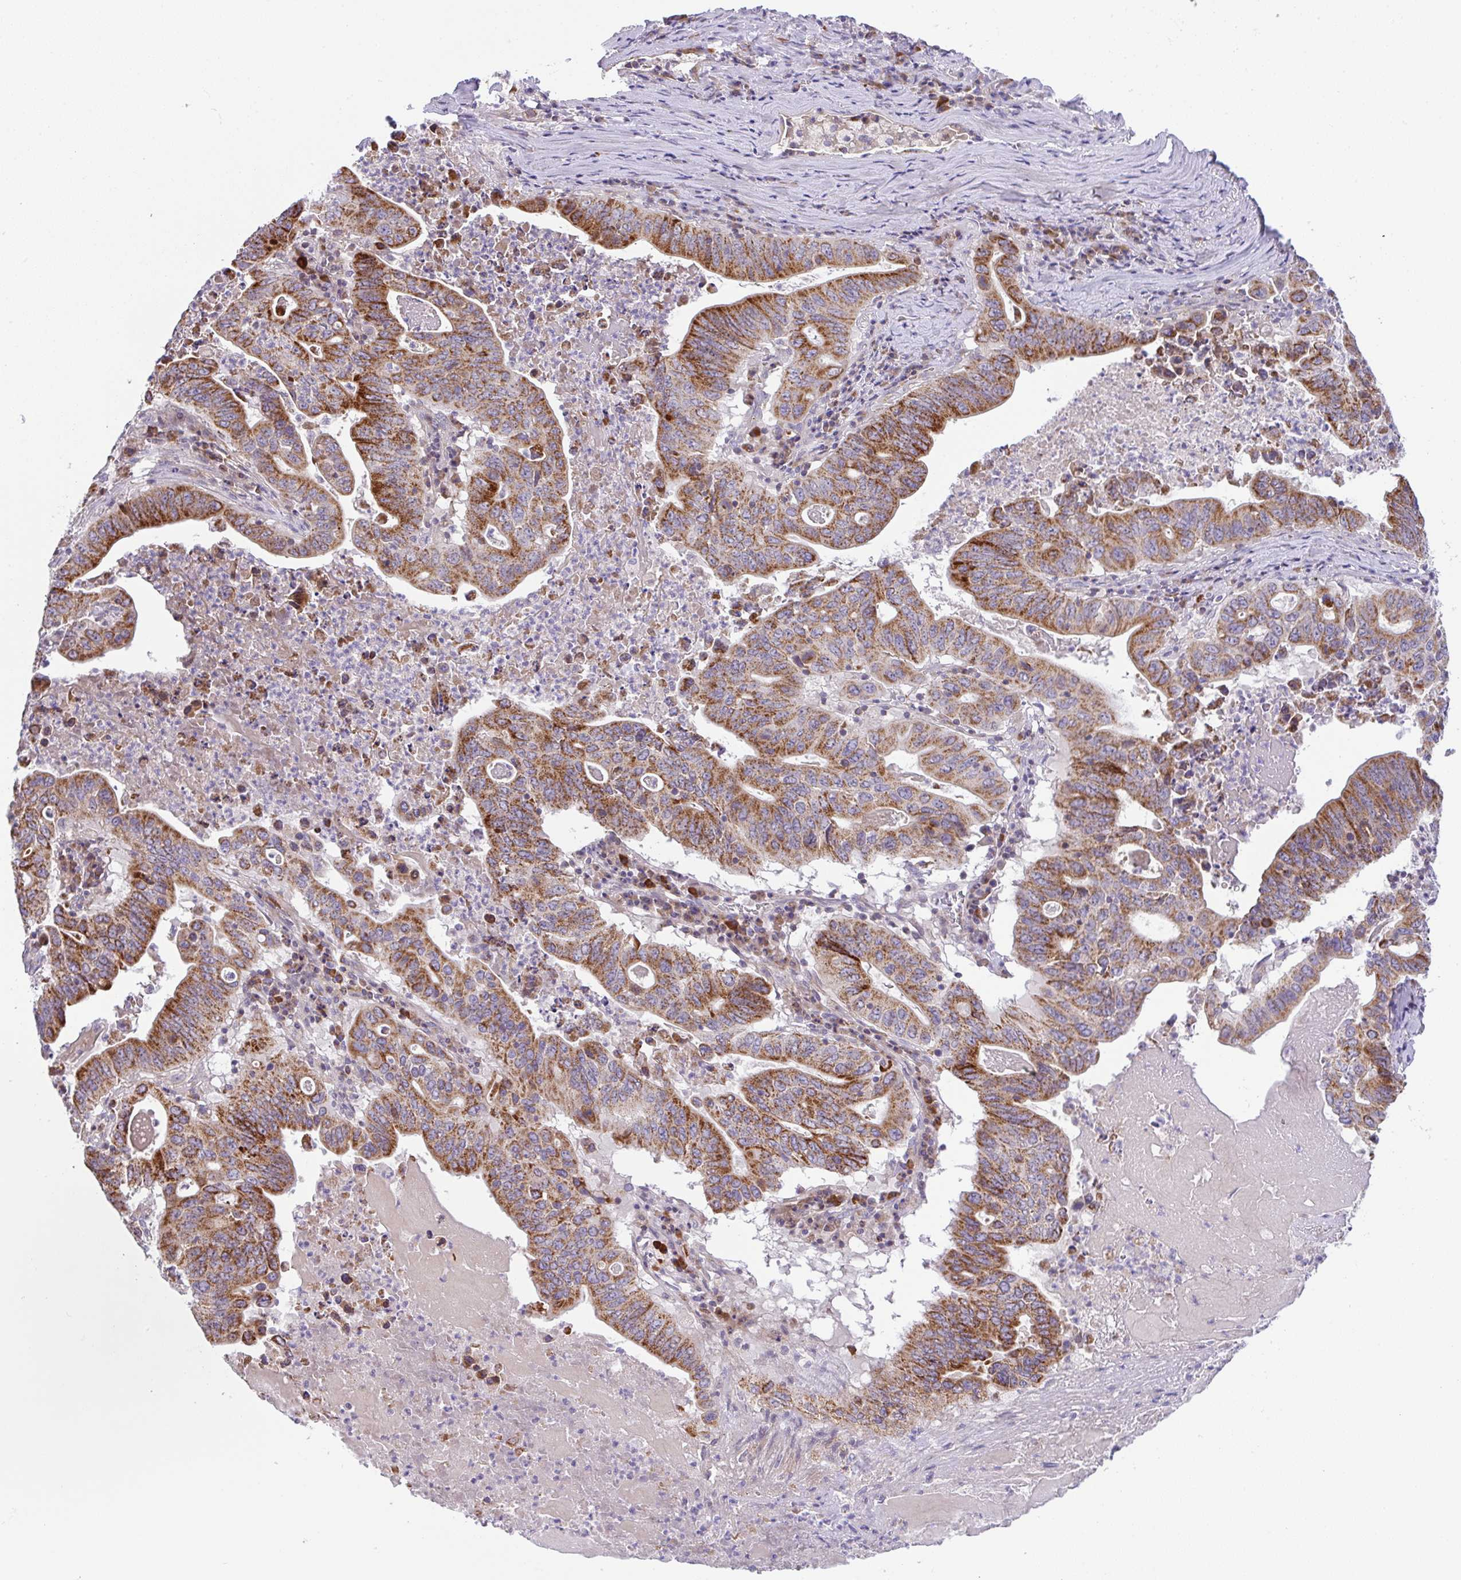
{"staining": {"intensity": "strong", "quantity": ">75%", "location": "cytoplasmic/membranous"}, "tissue": "lung cancer", "cell_type": "Tumor cells", "image_type": "cancer", "snomed": [{"axis": "morphology", "description": "Adenocarcinoma, NOS"}, {"axis": "topography", "description": "Lung"}], "caption": "Protein staining reveals strong cytoplasmic/membranous expression in about >75% of tumor cells in lung adenocarcinoma.", "gene": "CHDH", "patient": {"sex": "female", "age": 60}}